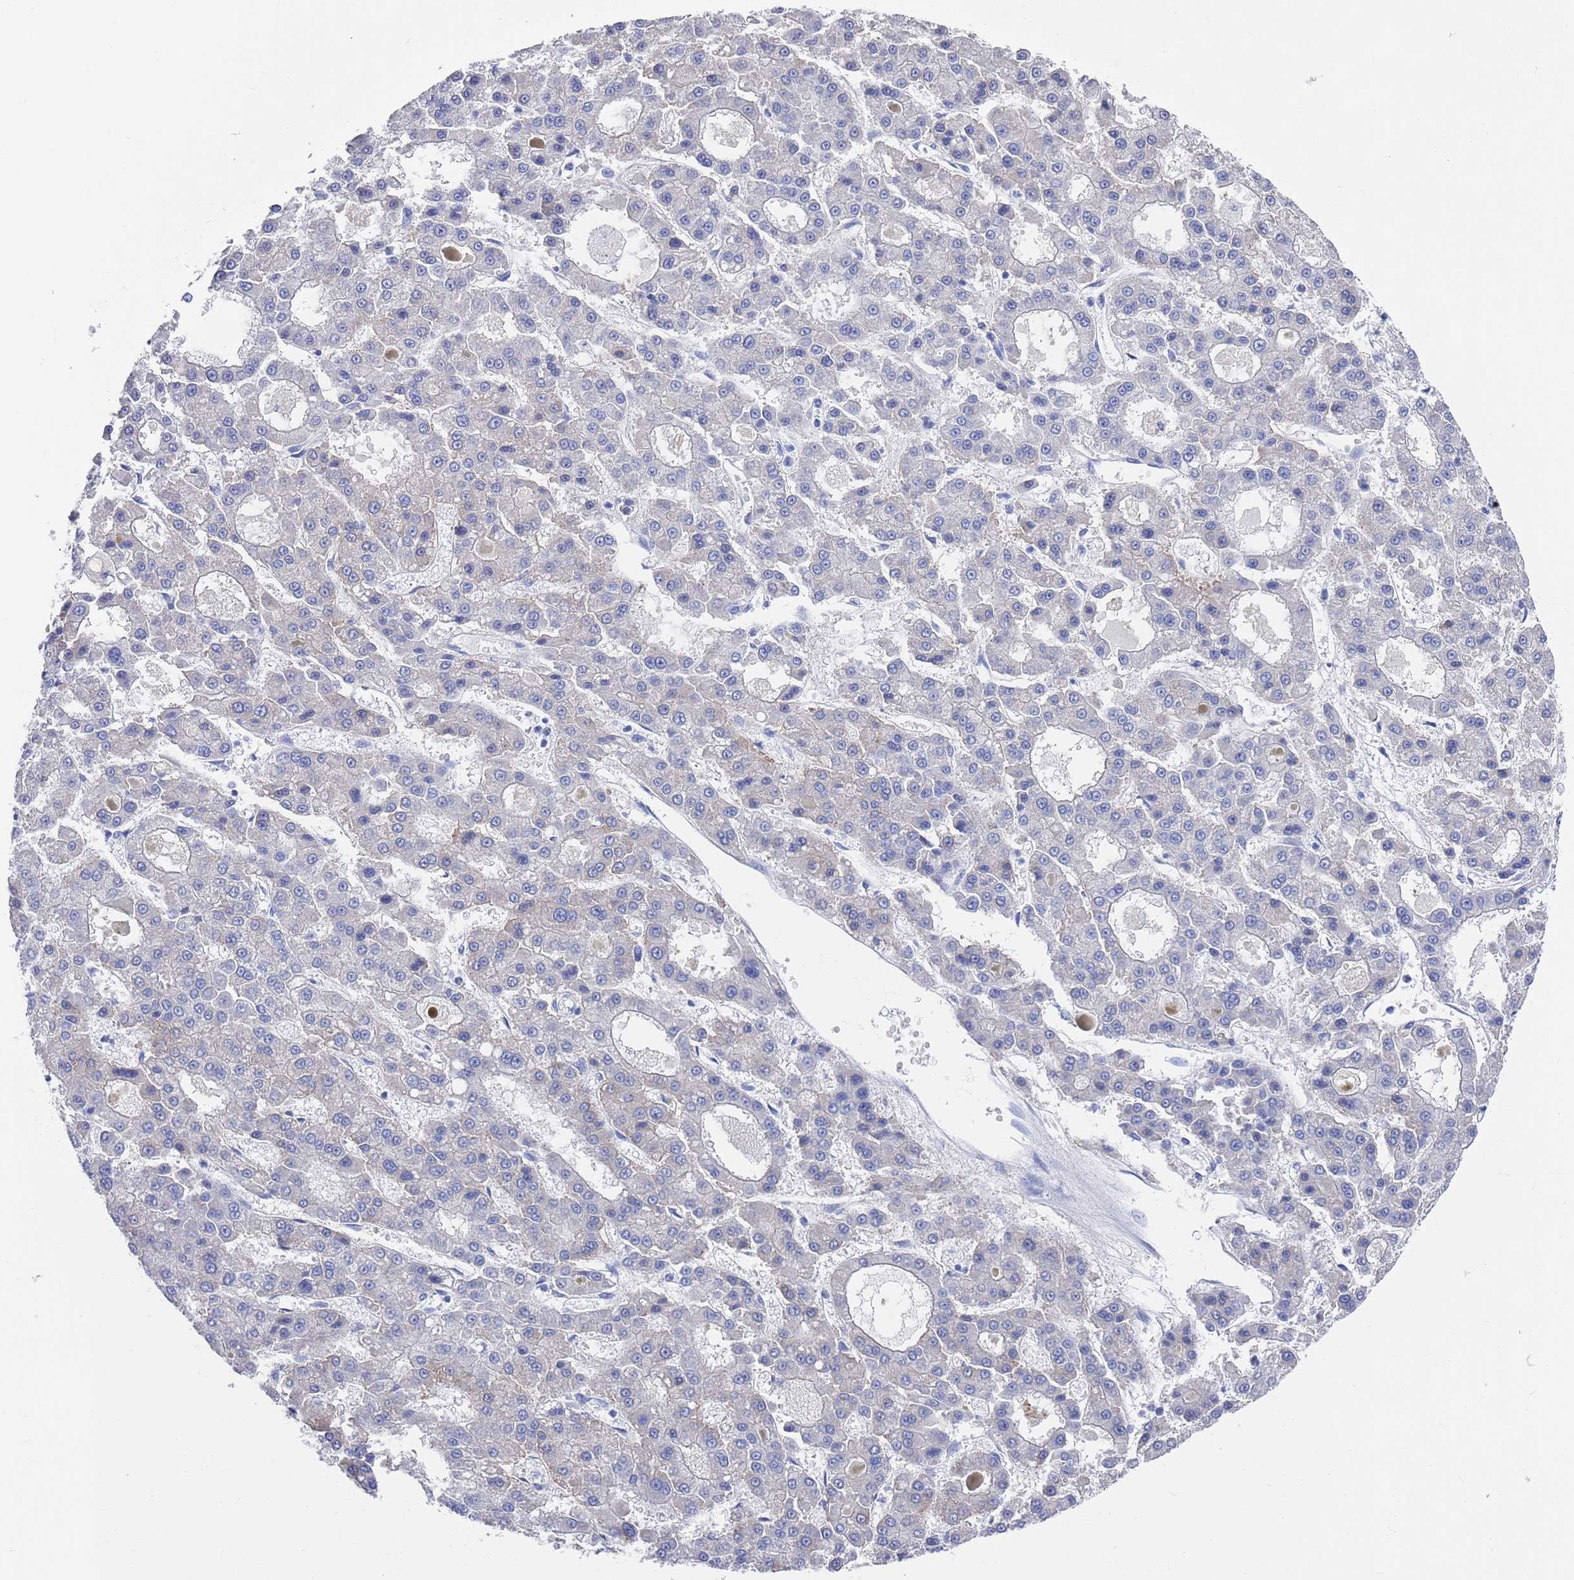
{"staining": {"intensity": "negative", "quantity": "none", "location": "none"}, "tissue": "liver cancer", "cell_type": "Tumor cells", "image_type": "cancer", "snomed": [{"axis": "morphology", "description": "Carcinoma, Hepatocellular, NOS"}, {"axis": "topography", "description": "Liver"}], "caption": "Liver cancer (hepatocellular carcinoma) stained for a protein using immunohistochemistry shows no expression tumor cells.", "gene": "MTMR2", "patient": {"sex": "male", "age": 70}}